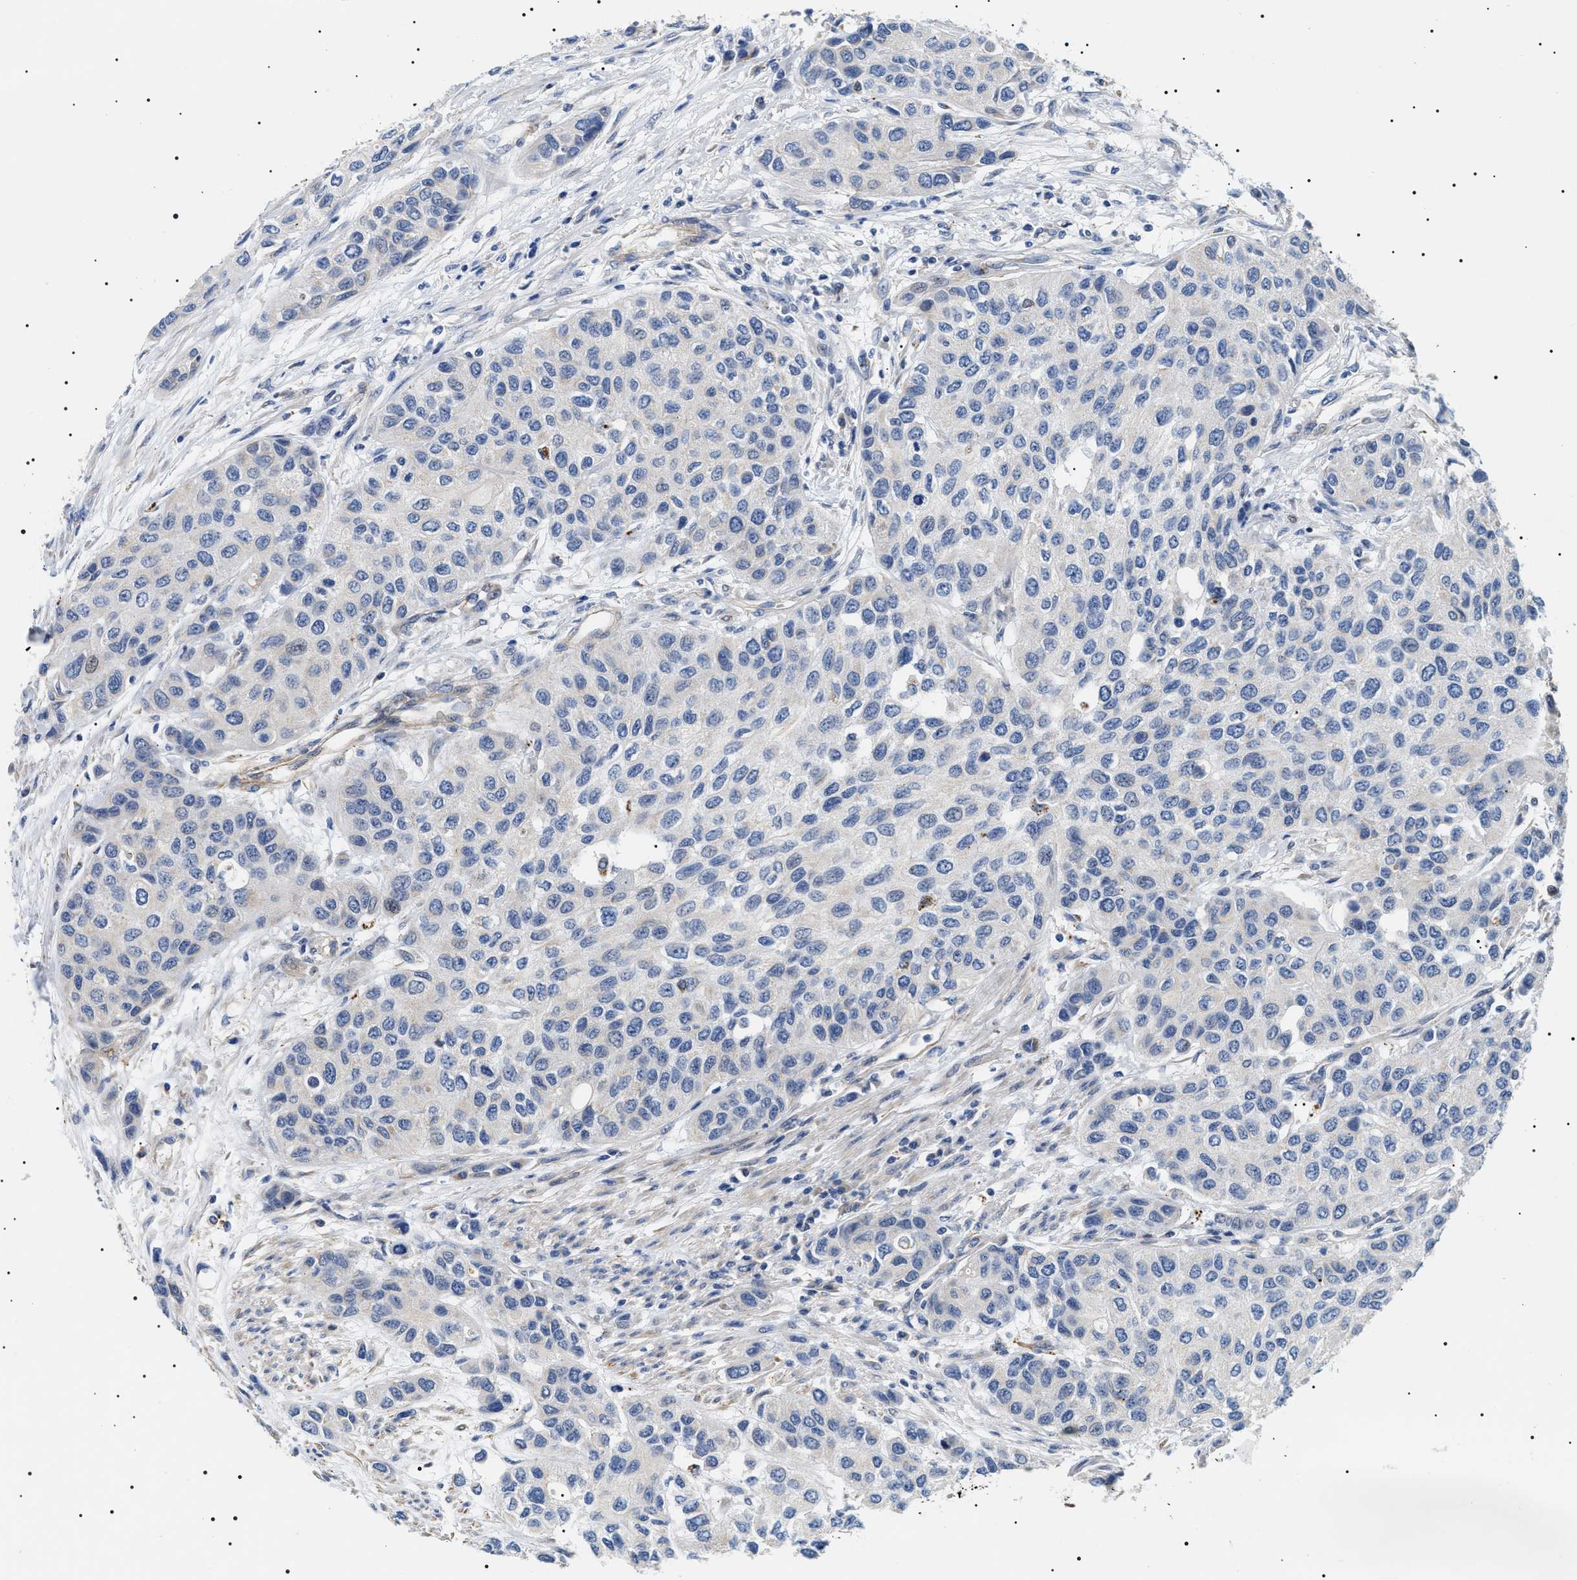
{"staining": {"intensity": "negative", "quantity": "none", "location": "none"}, "tissue": "urothelial cancer", "cell_type": "Tumor cells", "image_type": "cancer", "snomed": [{"axis": "morphology", "description": "Urothelial carcinoma, High grade"}, {"axis": "topography", "description": "Urinary bladder"}], "caption": "This is an IHC micrograph of urothelial carcinoma (high-grade). There is no positivity in tumor cells.", "gene": "TMEM222", "patient": {"sex": "female", "age": 56}}